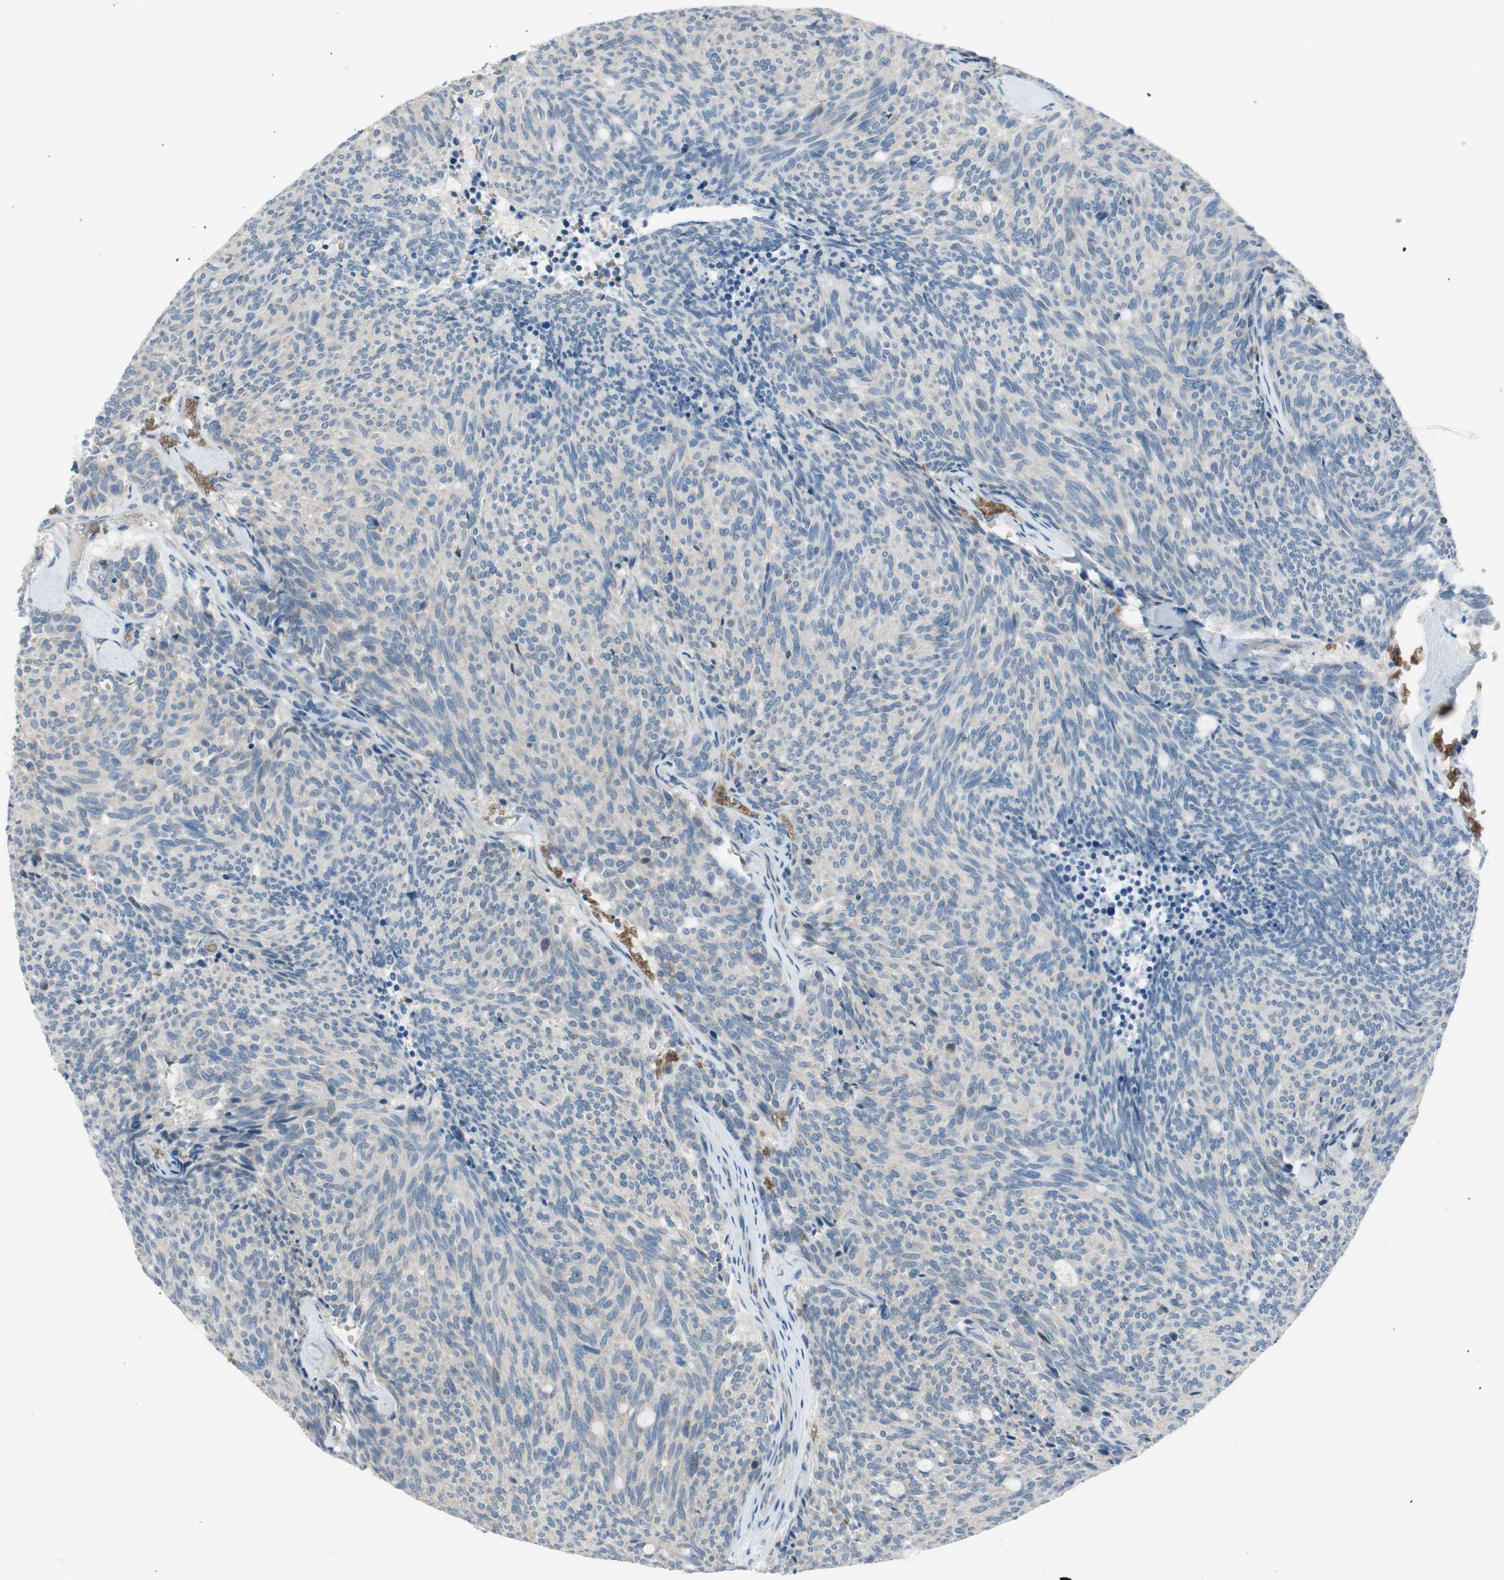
{"staining": {"intensity": "weak", "quantity": "<25%", "location": "cytoplasmic/membranous"}, "tissue": "carcinoid", "cell_type": "Tumor cells", "image_type": "cancer", "snomed": [{"axis": "morphology", "description": "Carcinoid, malignant, NOS"}, {"axis": "topography", "description": "Pancreas"}], "caption": "Tumor cells are negative for protein expression in human carcinoid (malignant).", "gene": "GYPC", "patient": {"sex": "female", "age": 54}}